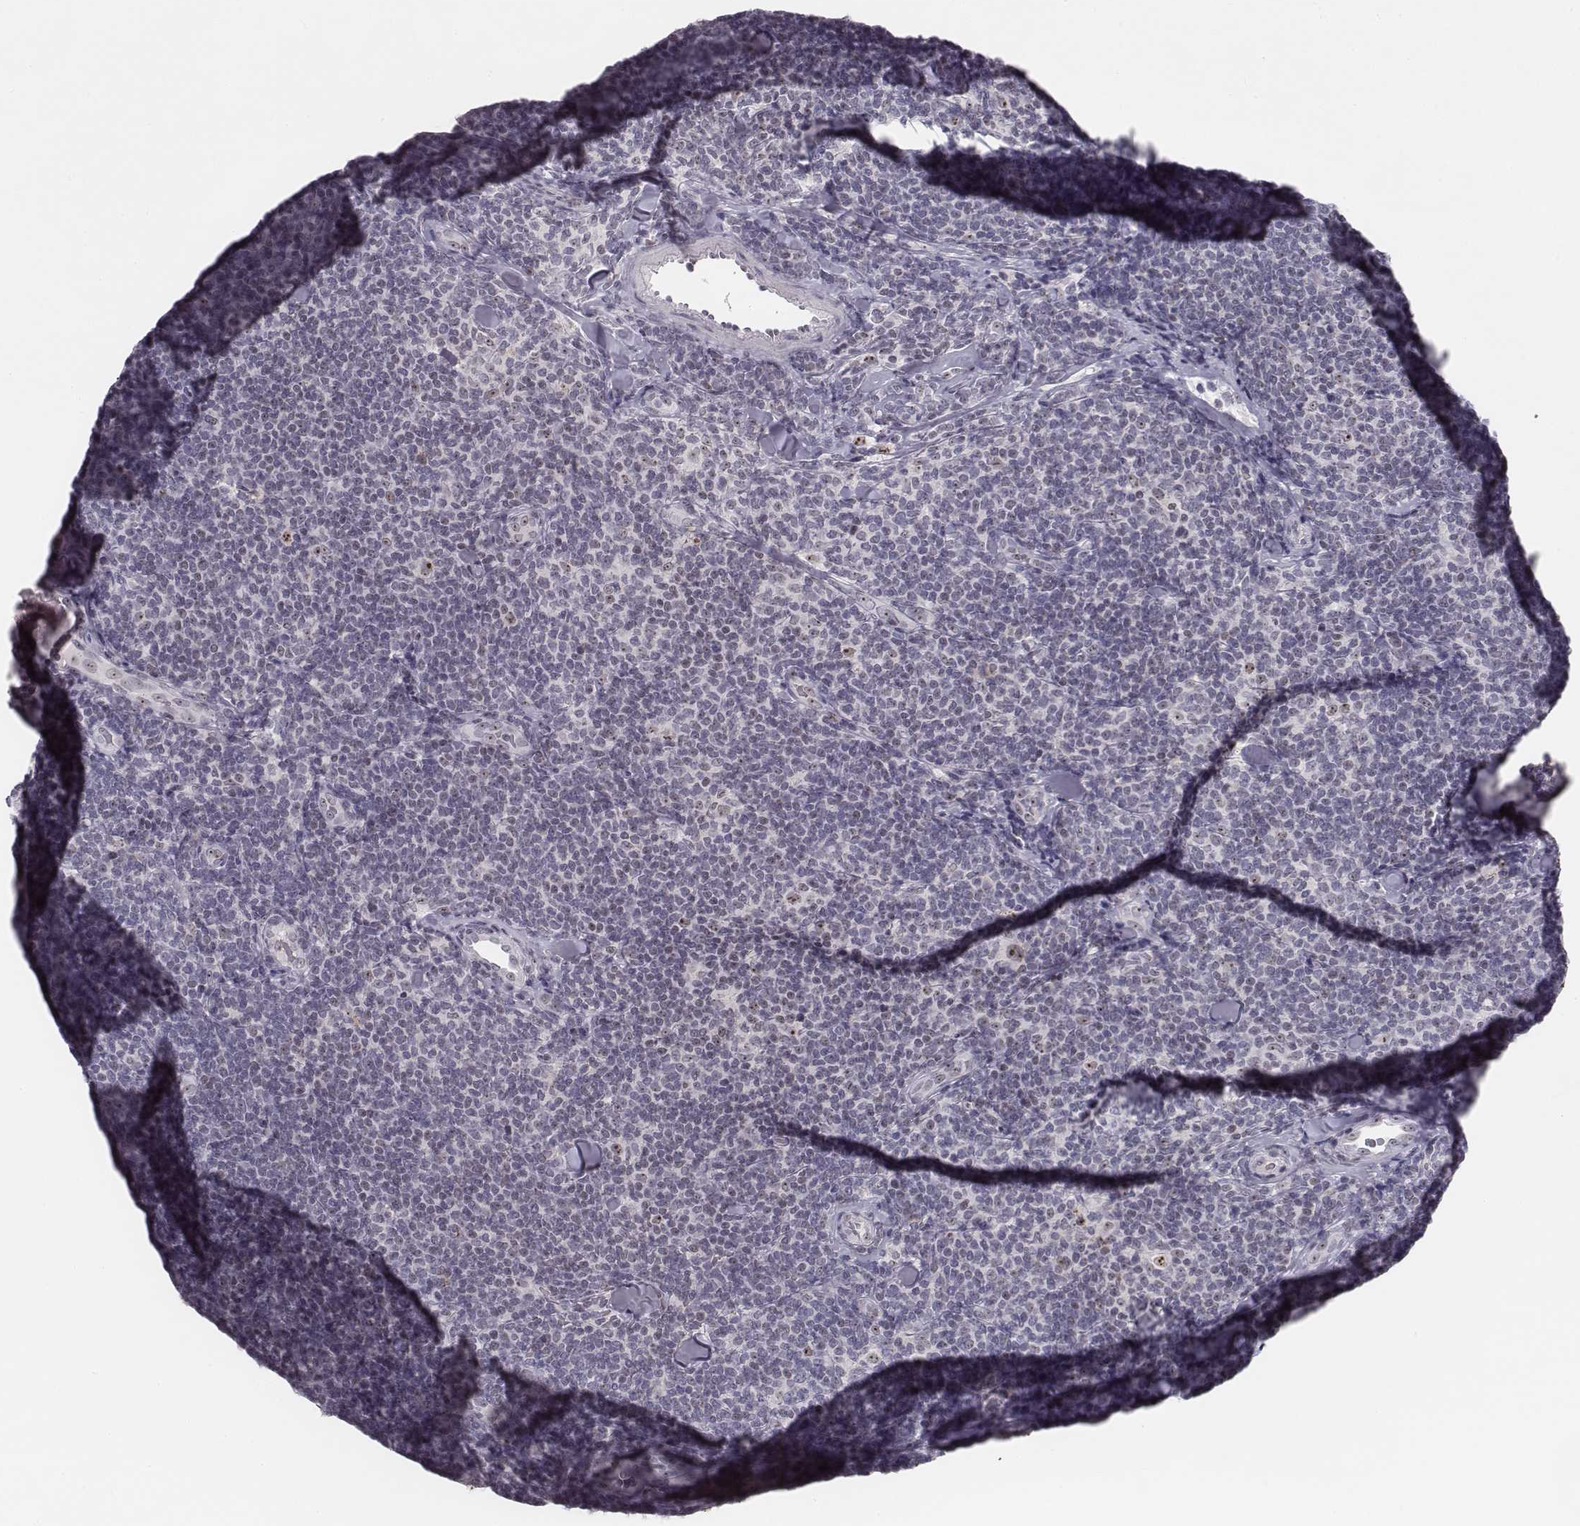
{"staining": {"intensity": "negative", "quantity": "none", "location": "none"}, "tissue": "lymphoma", "cell_type": "Tumor cells", "image_type": "cancer", "snomed": [{"axis": "morphology", "description": "Malignant lymphoma, non-Hodgkin's type, Low grade"}, {"axis": "topography", "description": "Lymph node"}], "caption": "Immunohistochemical staining of human low-grade malignant lymphoma, non-Hodgkin's type shows no significant positivity in tumor cells.", "gene": "NIFK", "patient": {"sex": "female", "age": 56}}